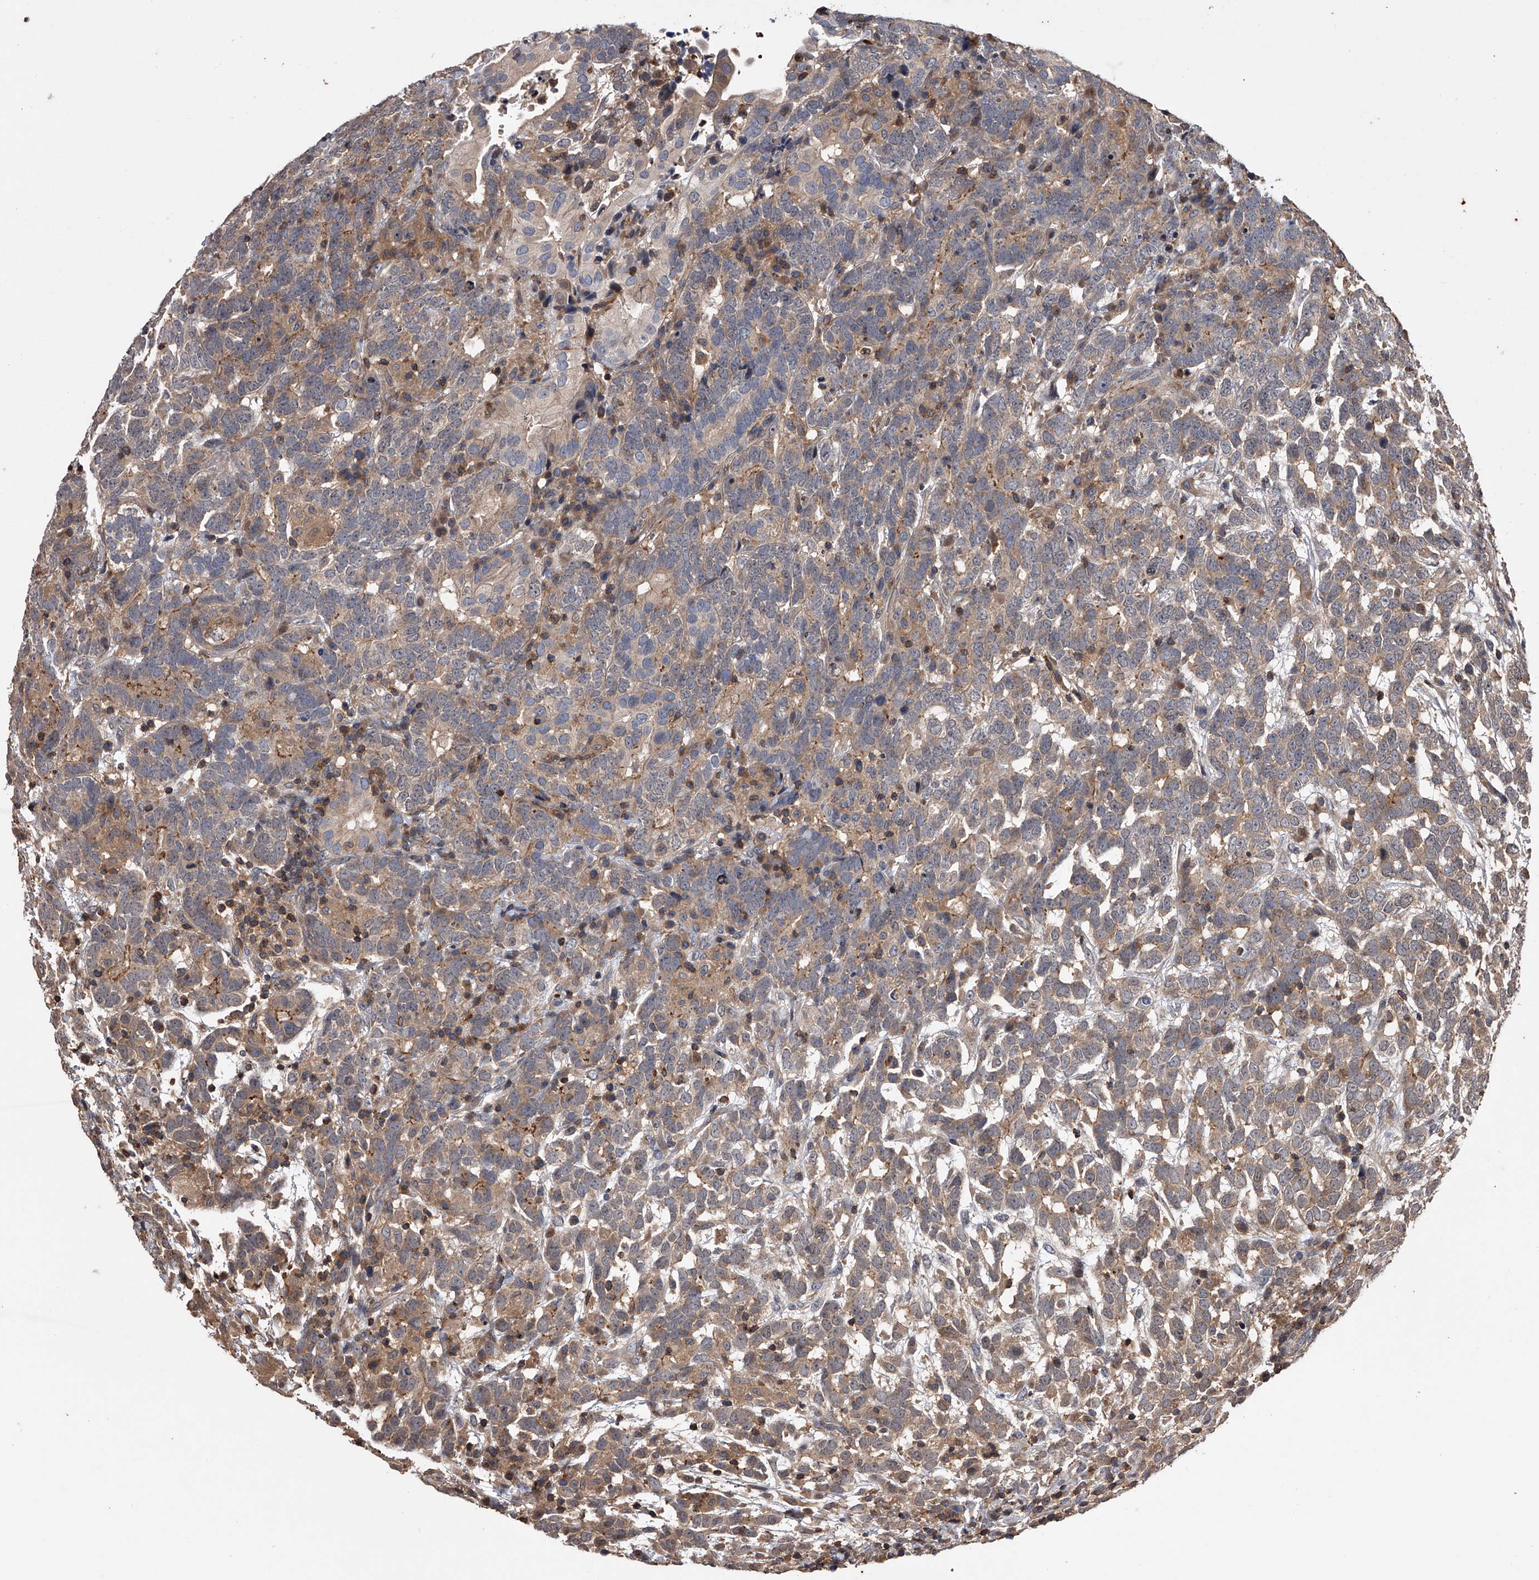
{"staining": {"intensity": "weak", "quantity": ">75%", "location": "cytoplasmic/membranous"}, "tissue": "testis cancer", "cell_type": "Tumor cells", "image_type": "cancer", "snomed": [{"axis": "morphology", "description": "Carcinoma, Embryonal, NOS"}, {"axis": "topography", "description": "Testis"}], "caption": "High-power microscopy captured an IHC photomicrograph of testis embryonal carcinoma, revealing weak cytoplasmic/membranous positivity in approximately >75% of tumor cells.", "gene": "PAN3", "patient": {"sex": "male", "age": 26}}